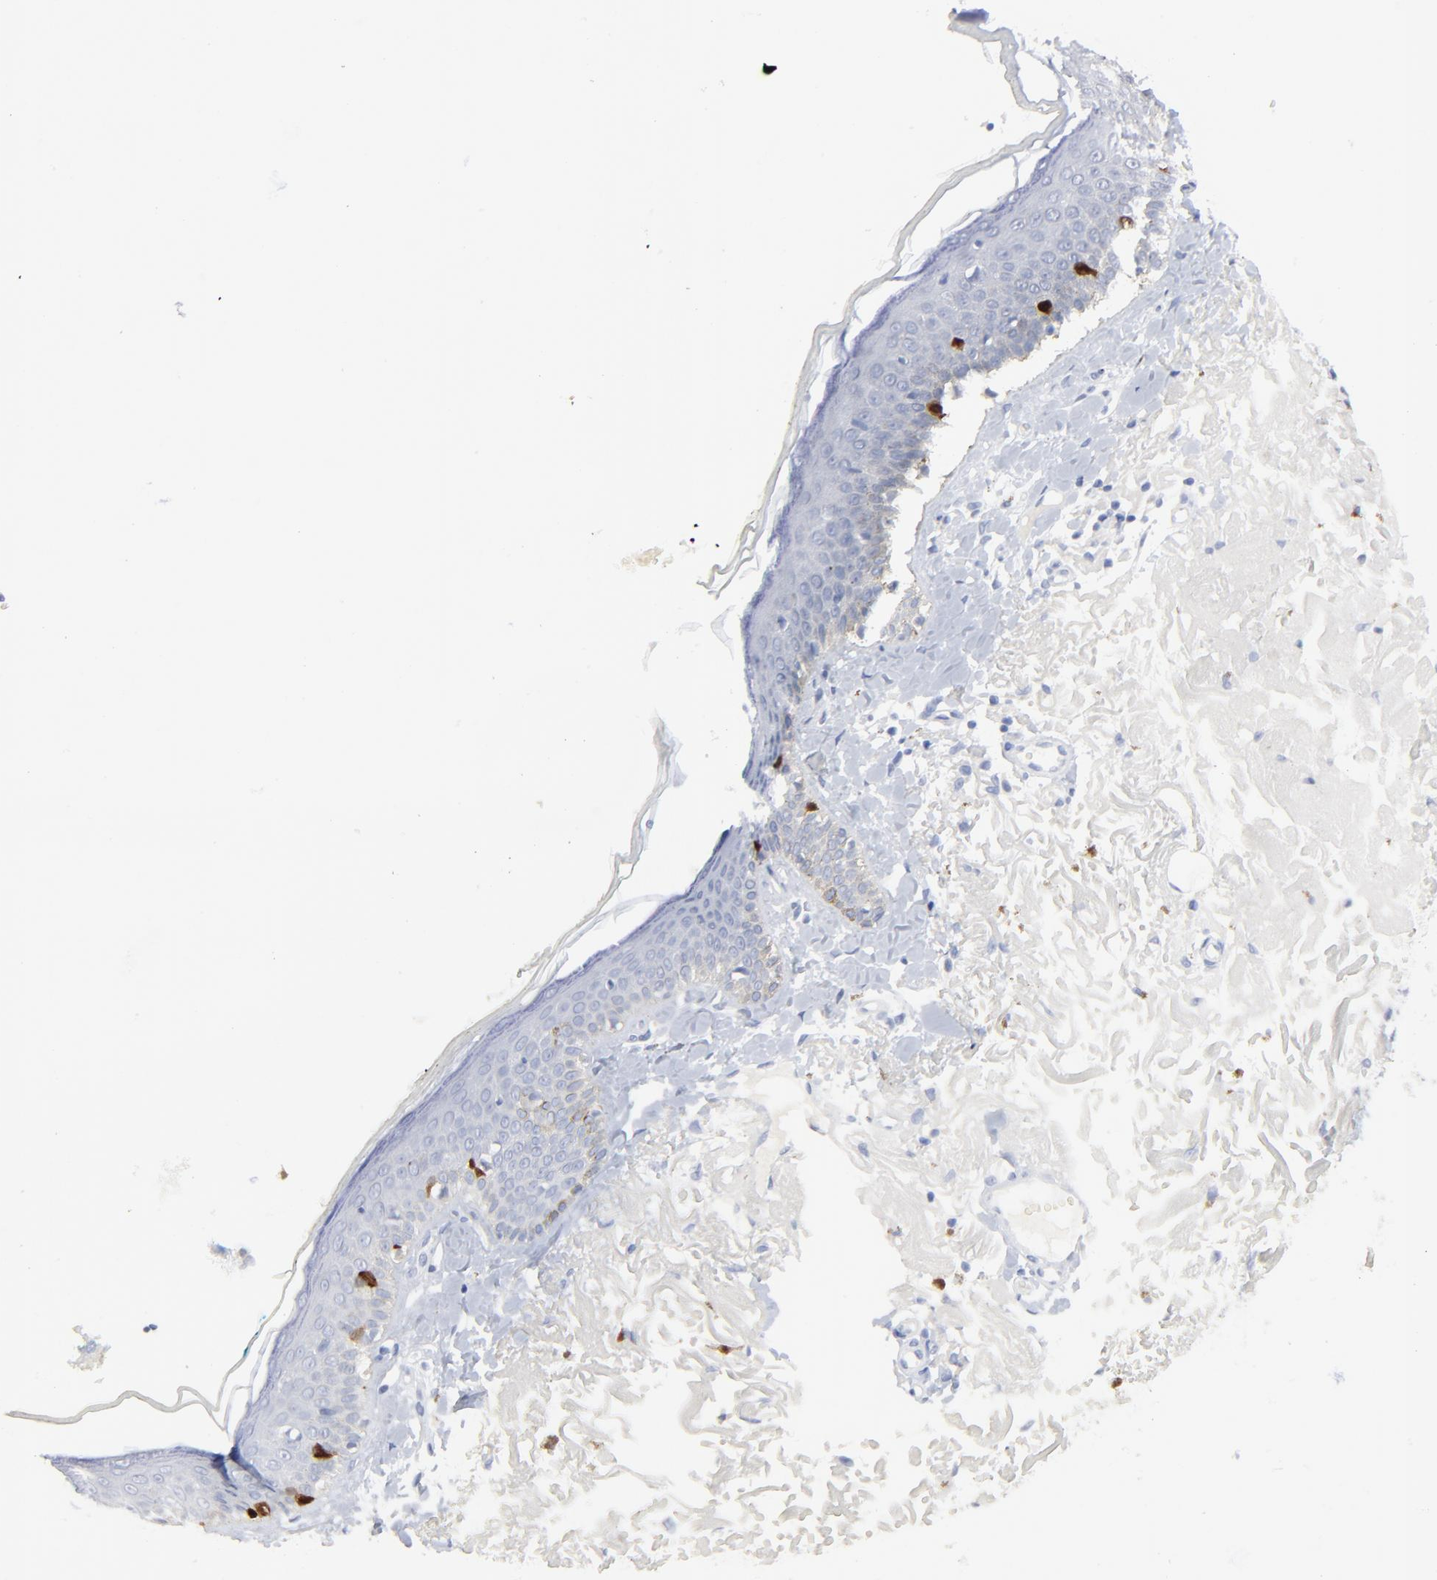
{"staining": {"intensity": "strong", "quantity": "<25%", "location": "cytoplasmic/membranous,nuclear"}, "tissue": "skin cancer", "cell_type": "Tumor cells", "image_type": "cancer", "snomed": [{"axis": "morphology", "description": "Basal cell carcinoma"}, {"axis": "topography", "description": "Skin"}], "caption": "The micrograph exhibits a brown stain indicating the presence of a protein in the cytoplasmic/membranous and nuclear of tumor cells in skin basal cell carcinoma.", "gene": "CDK1", "patient": {"sex": "male", "age": 74}}